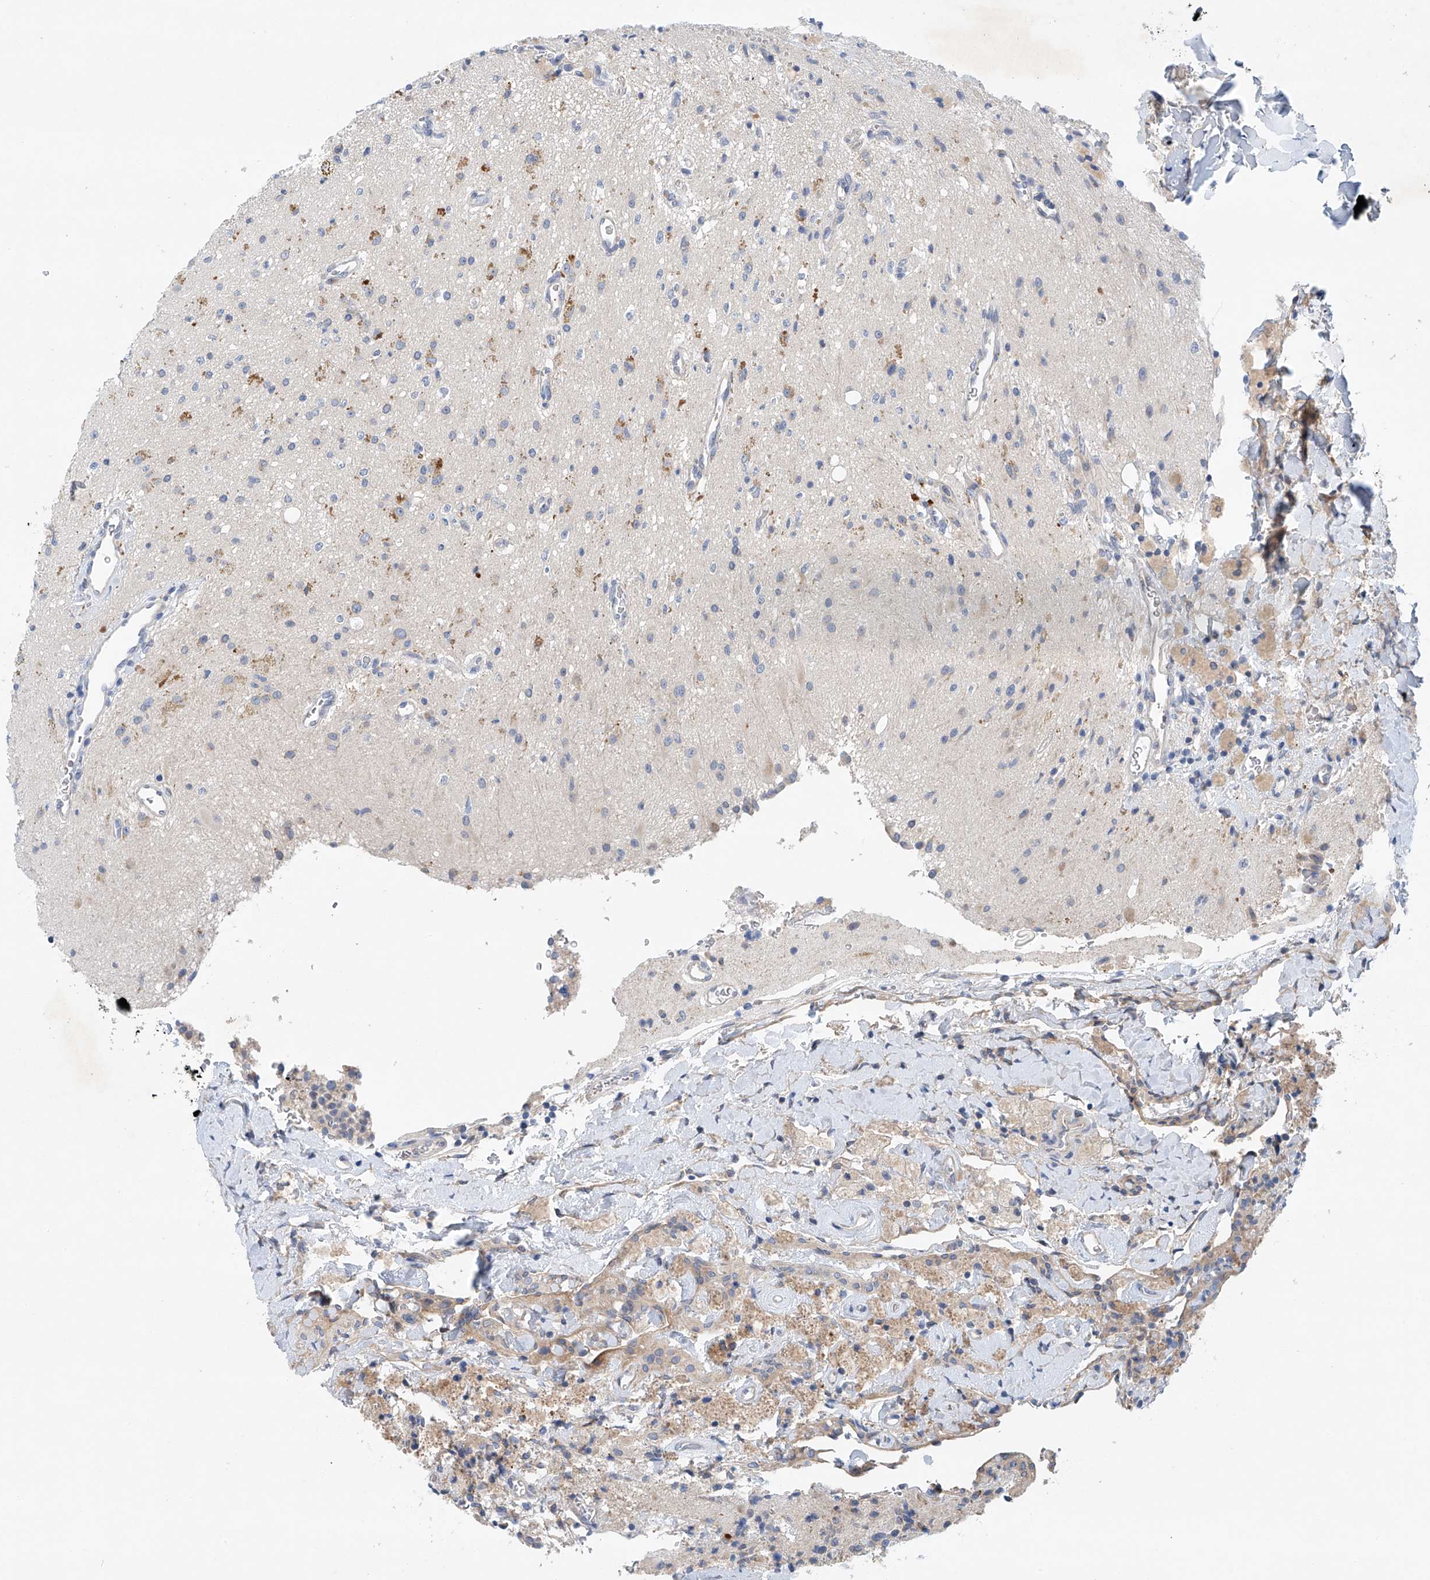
{"staining": {"intensity": "negative", "quantity": "none", "location": "none"}, "tissue": "glioma", "cell_type": "Tumor cells", "image_type": "cancer", "snomed": [{"axis": "morphology", "description": "Glioma, malignant, High grade"}, {"axis": "topography", "description": "Brain"}], "caption": "Histopathology image shows no significant protein positivity in tumor cells of high-grade glioma (malignant).", "gene": "CEP85L", "patient": {"sex": "male", "age": 34}}